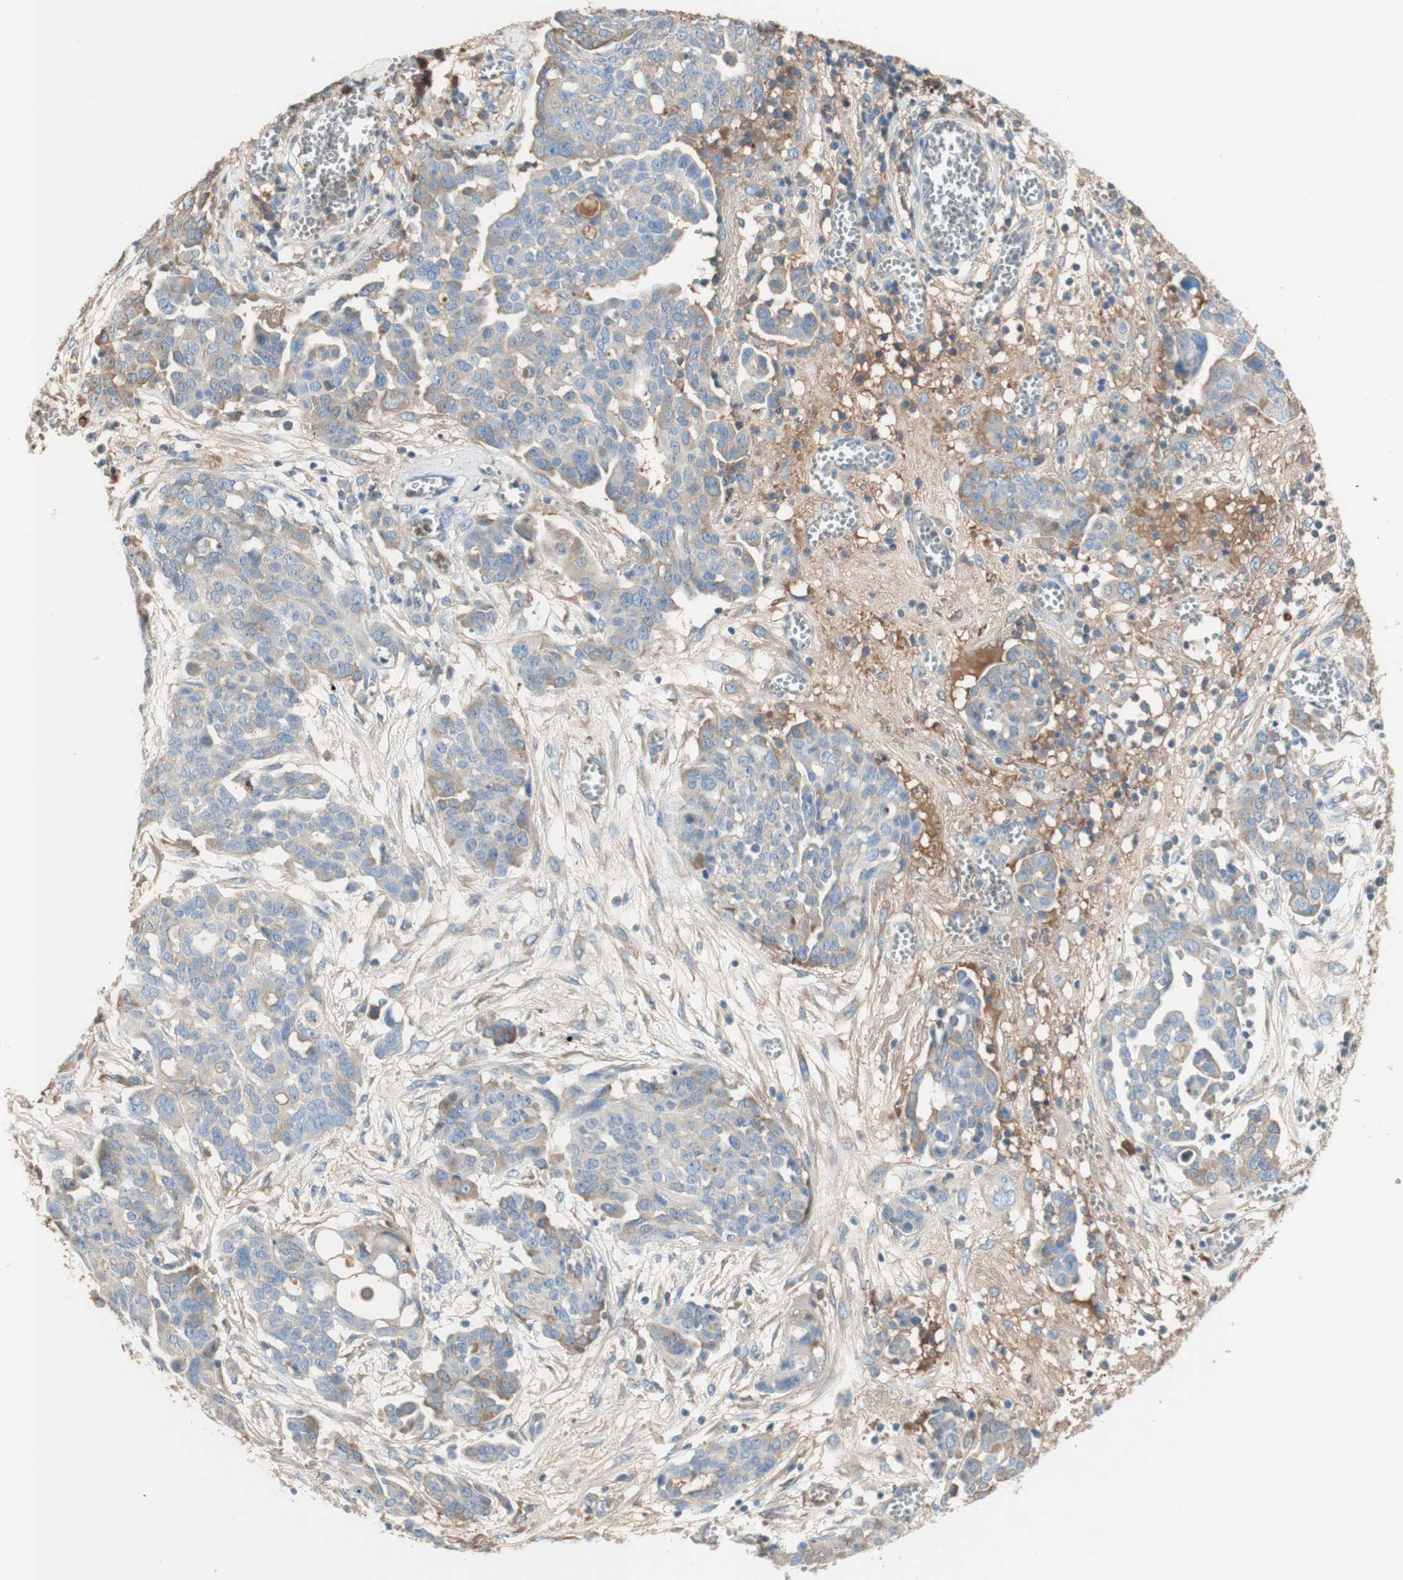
{"staining": {"intensity": "weak", "quantity": "25%-75%", "location": "cytoplasmic/membranous"}, "tissue": "ovarian cancer", "cell_type": "Tumor cells", "image_type": "cancer", "snomed": [{"axis": "morphology", "description": "Cystadenocarcinoma, serous, NOS"}, {"axis": "topography", "description": "Soft tissue"}, {"axis": "topography", "description": "Ovary"}], "caption": "There is low levels of weak cytoplasmic/membranous positivity in tumor cells of ovarian cancer (serous cystadenocarcinoma), as demonstrated by immunohistochemical staining (brown color).", "gene": "KNG1", "patient": {"sex": "female", "age": 57}}